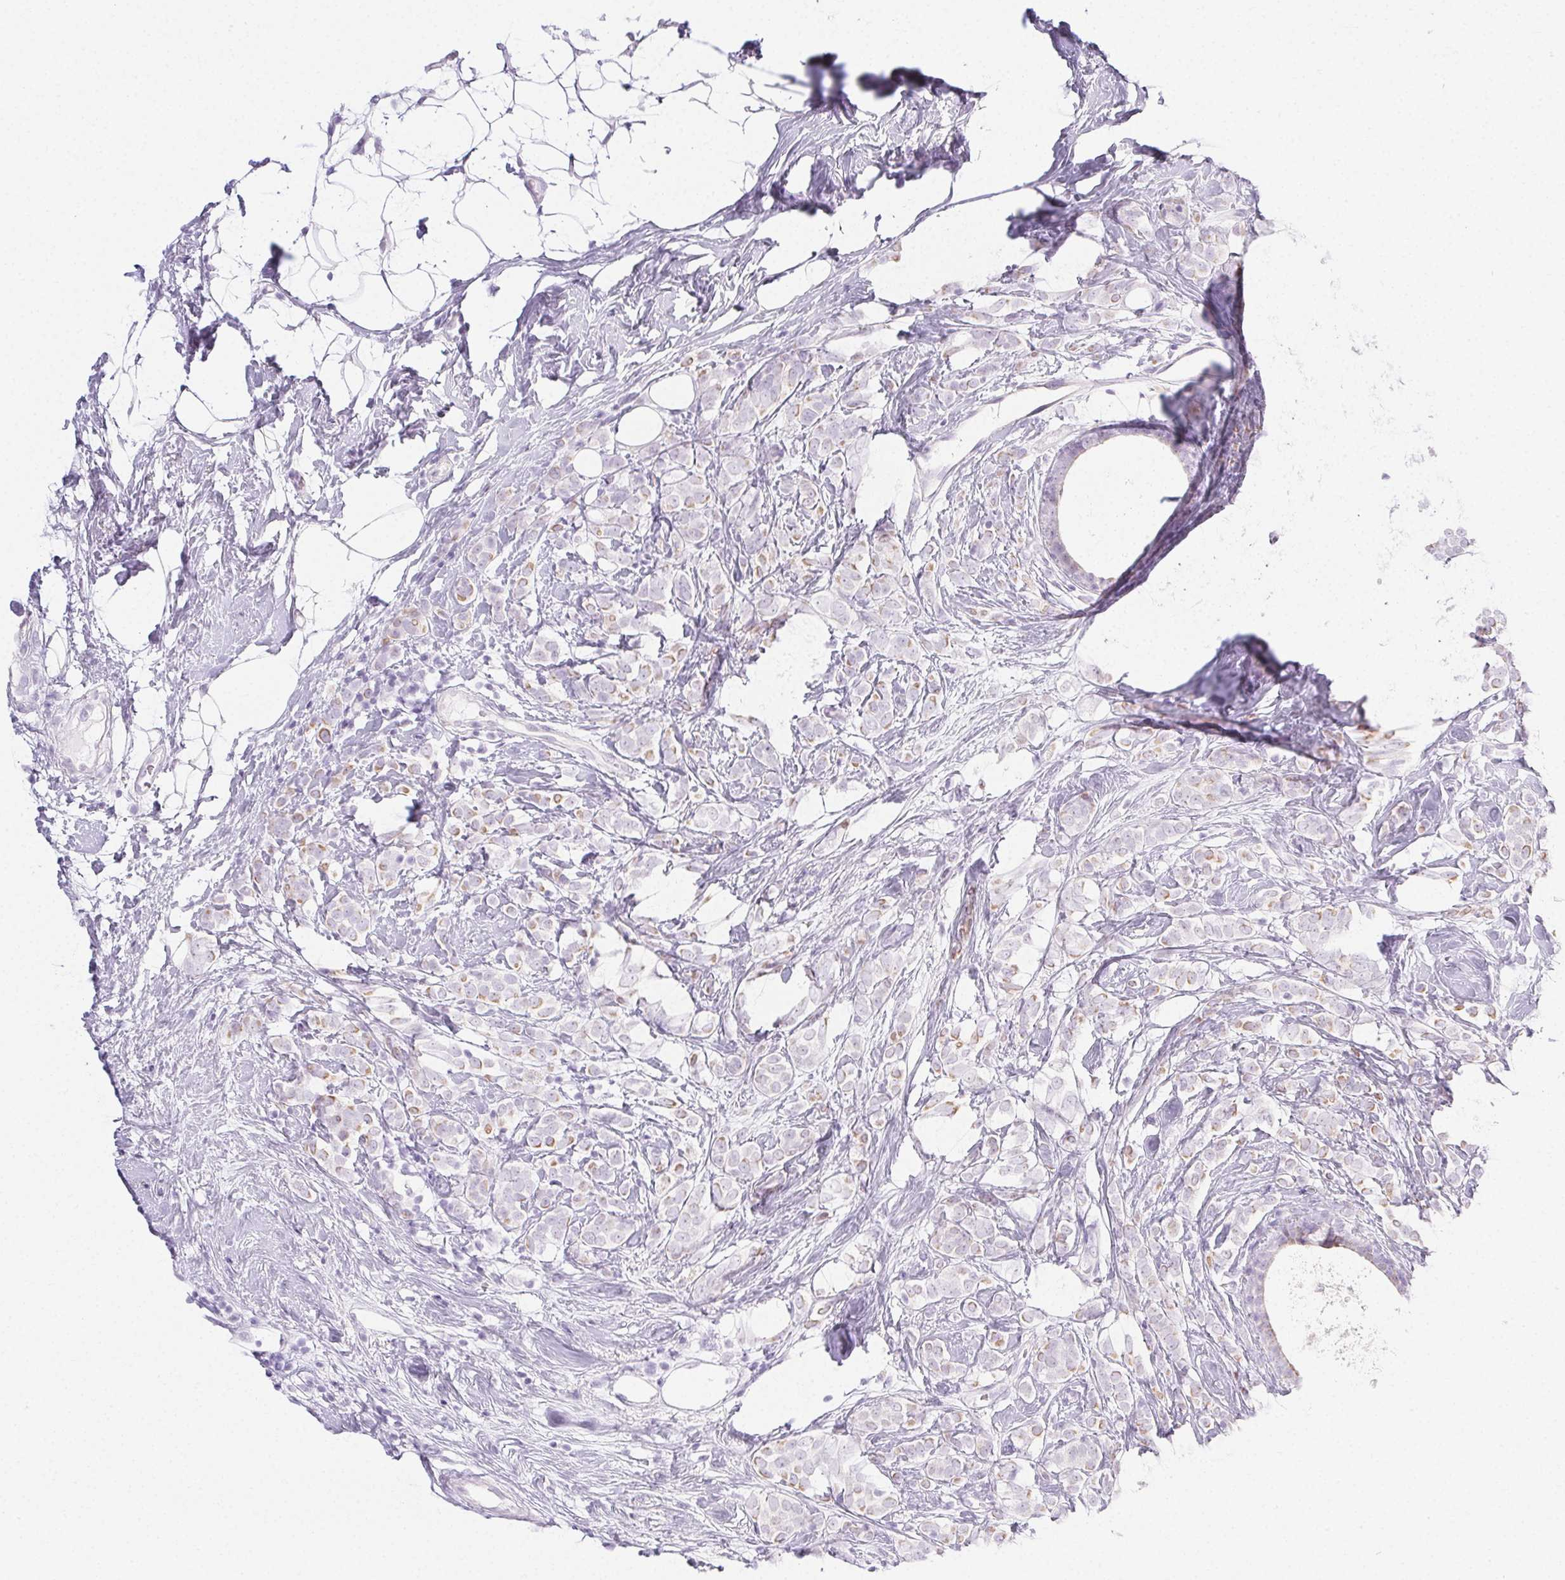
{"staining": {"intensity": "negative", "quantity": "none", "location": "none"}, "tissue": "breast cancer", "cell_type": "Tumor cells", "image_type": "cancer", "snomed": [{"axis": "morphology", "description": "Lobular carcinoma"}, {"axis": "topography", "description": "Breast"}], "caption": "Immunohistochemistry image of human breast cancer (lobular carcinoma) stained for a protein (brown), which exhibits no expression in tumor cells.", "gene": "PI3", "patient": {"sex": "female", "age": 49}}